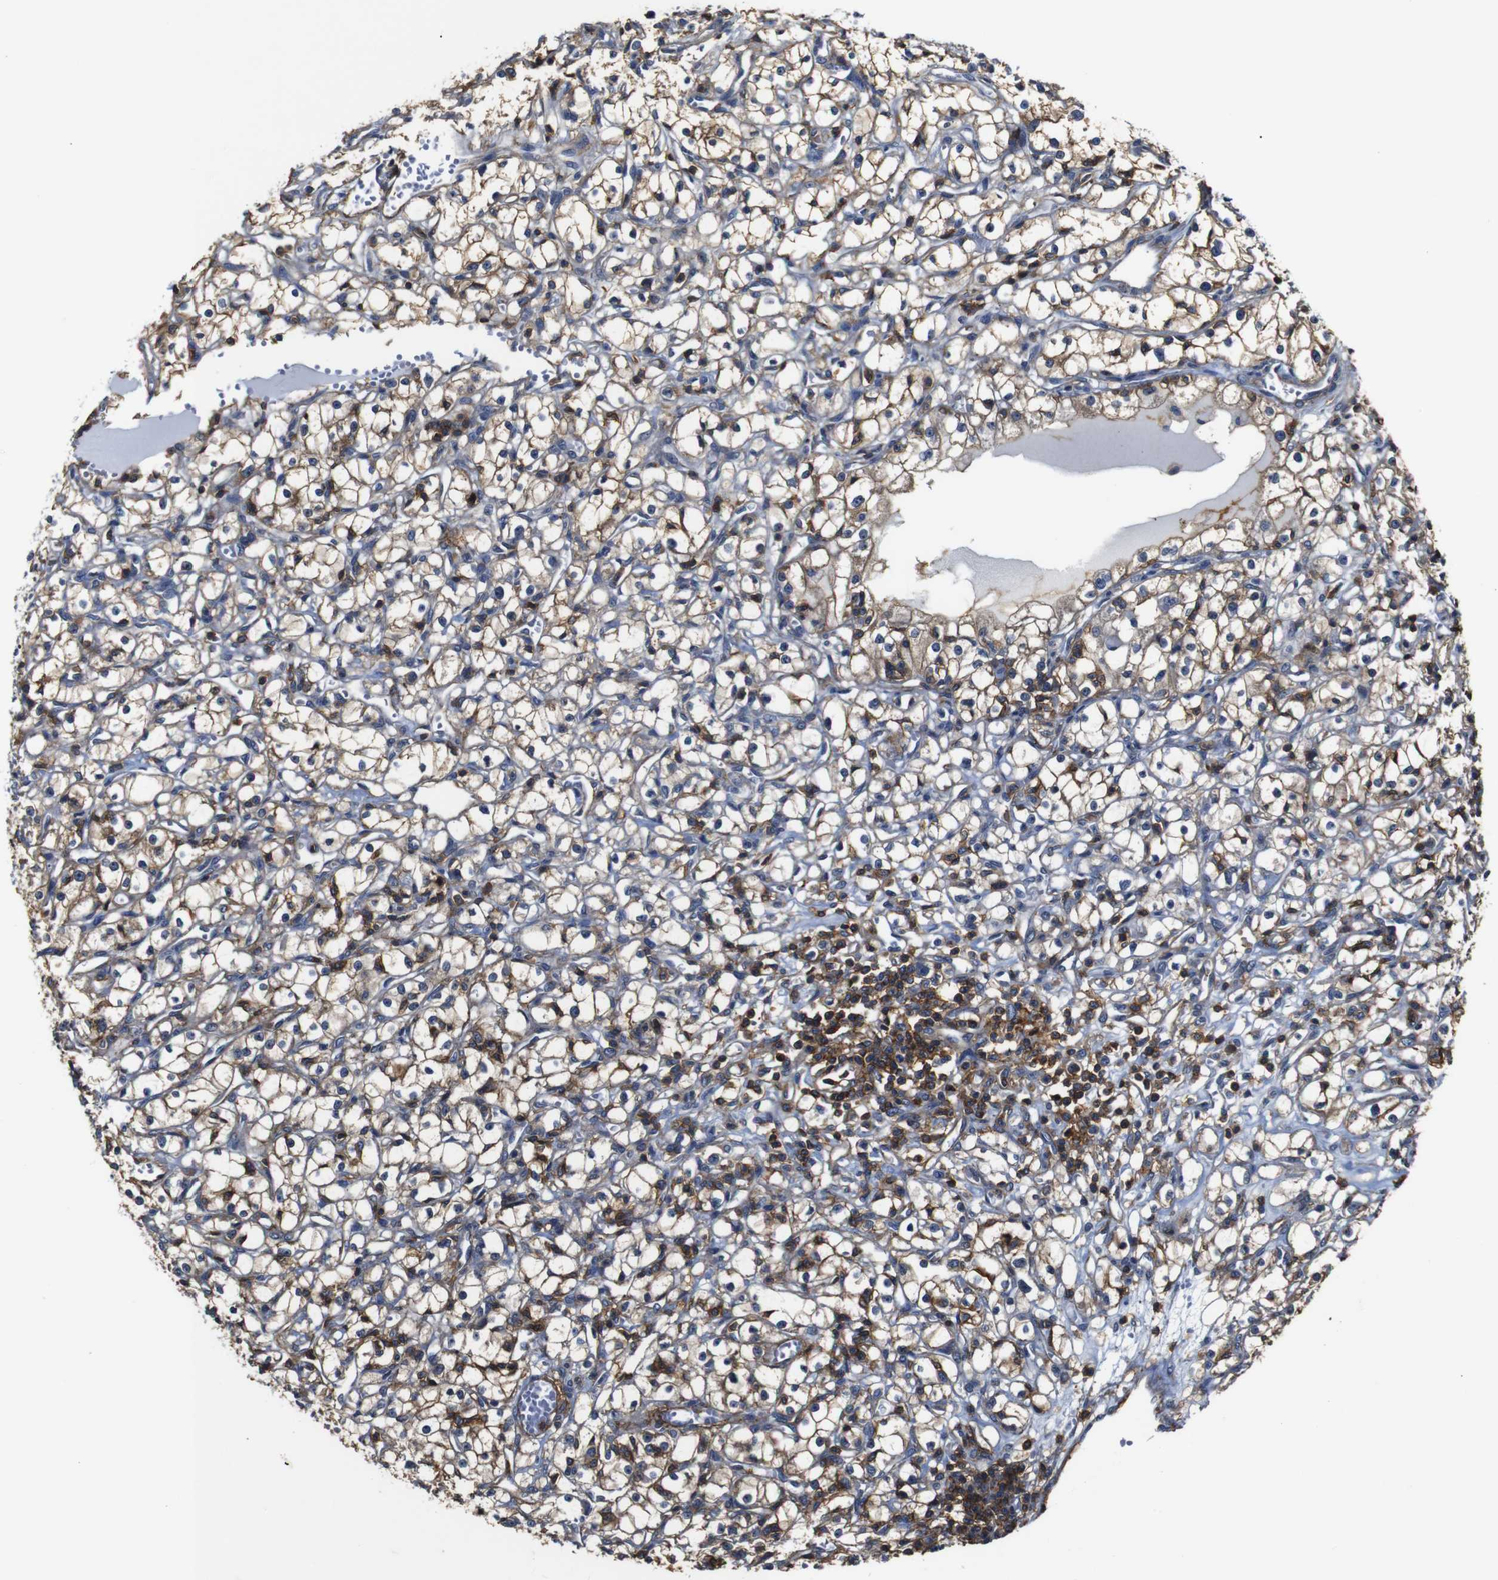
{"staining": {"intensity": "moderate", "quantity": ">75%", "location": "cytoplasmic/membranous"}, "tissue": "renal cancer", "cell_type": "Tumor cells", "image_type": "cancer", "snomed": [{"axis": "morphology", "description": "Adenocarcinoma, NOS"}, {"axis": "topography", "description": "Kidney"}], "caption": "Protein staining of renal cancer (adenocarcinoma) tissue exhibits moderate cytoplasmic/membranous positivity in approximately >75% of tumor cells.", "gene": "PI4KA", "patient": {"sex": "male", "age": 56}}